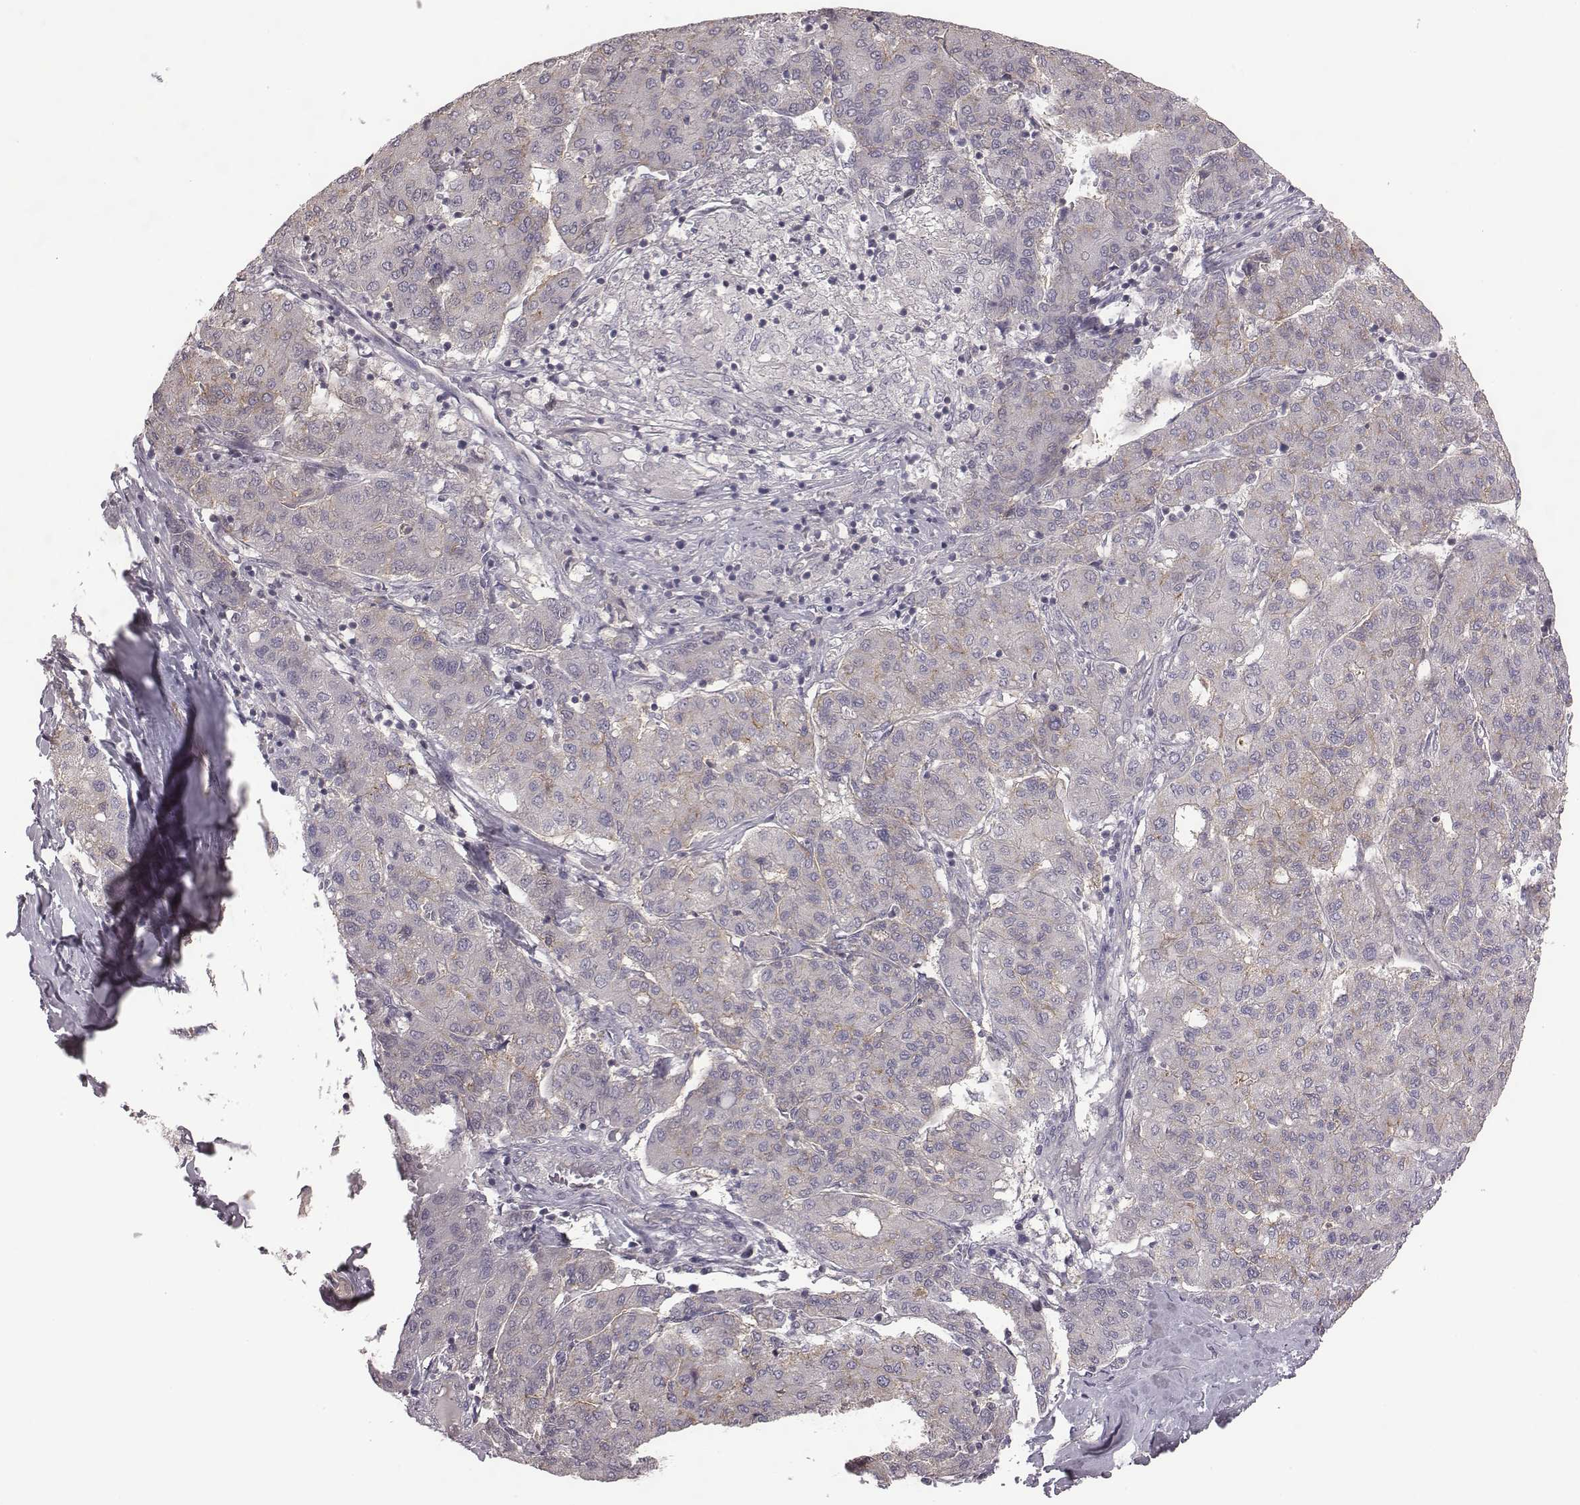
{"staining": {"intensity": "weak", "quantity": "<25%", "location": "cytoplasmic/membranous"}, "tissue": "liver cancer", "cell_type": "Tumor cells", "image_type": "cancer", "snomed": [{"axis": "morphology", "description": "Carcinoma, Hepatocellular, NOS"}, {"axis": "topography", "description": "Liver"}], "caption": "Immunohistochemistry (IHC) histopathology image of human liver cancer stained for a protein (brown), which exhibits no positivity in tumor cells.", "gene": "BICDL1", "patient": {"sex": "male", "age": 65}}